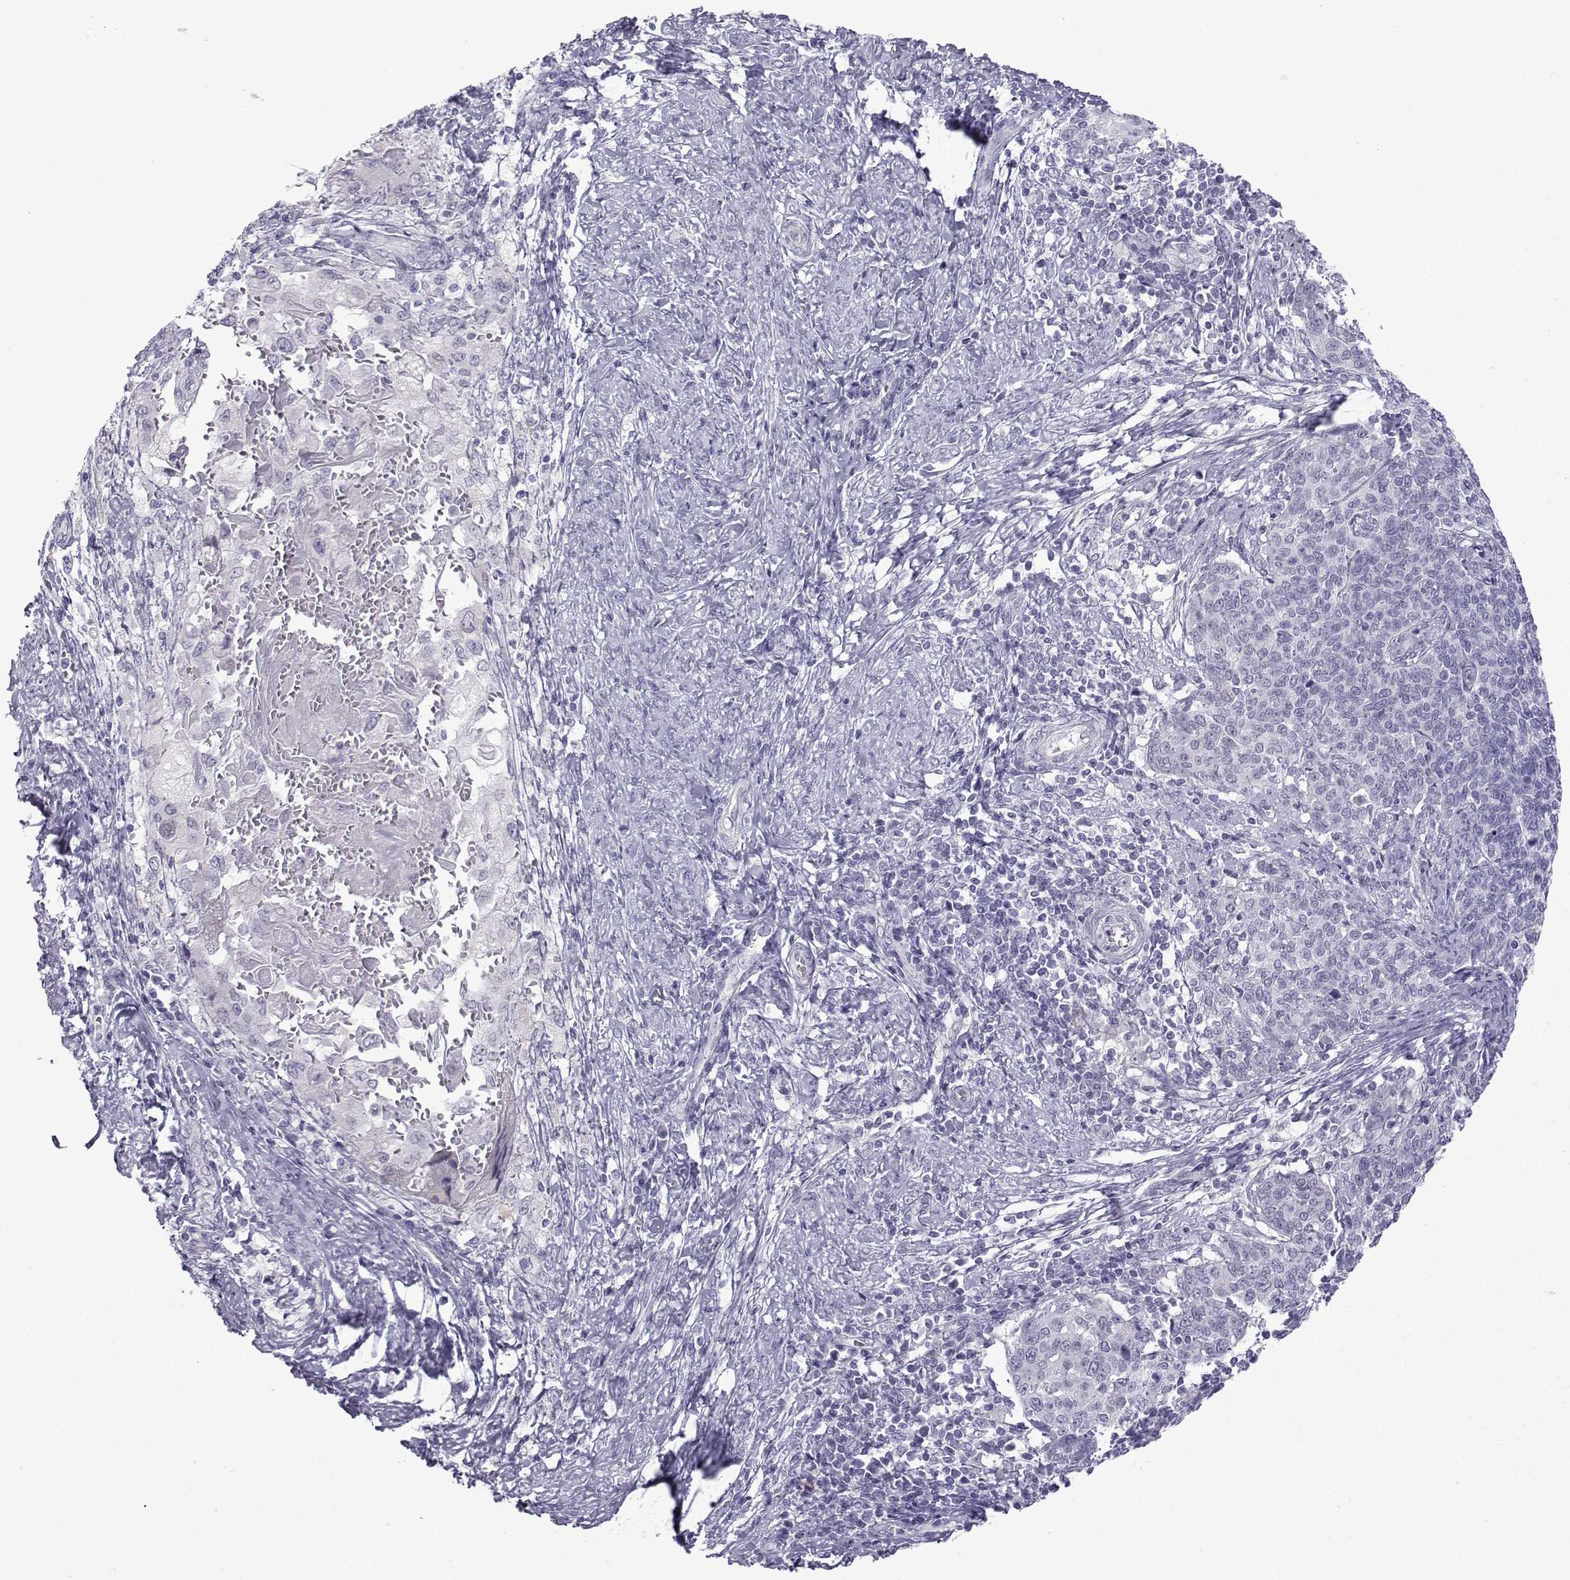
{"staining": {"intensity": "negative", "quantity": "none", "location": "none"}, "tissue": "cervical cancer", "cell_type": "Tumor cells", "image_type": "cancer", "snomed": [{"axis": "morphology", "description": "Squamous cell carcinoma, NOS"}, {"axis": "topography", "description": "Cervix"}], "caption": "The immunohistochemistry (IHC) micrograph has no significant expression in tumor cells of cervical cancer tissue.", "gene": "CFAP53", "patient": {"sex": "female", "age": 39}}